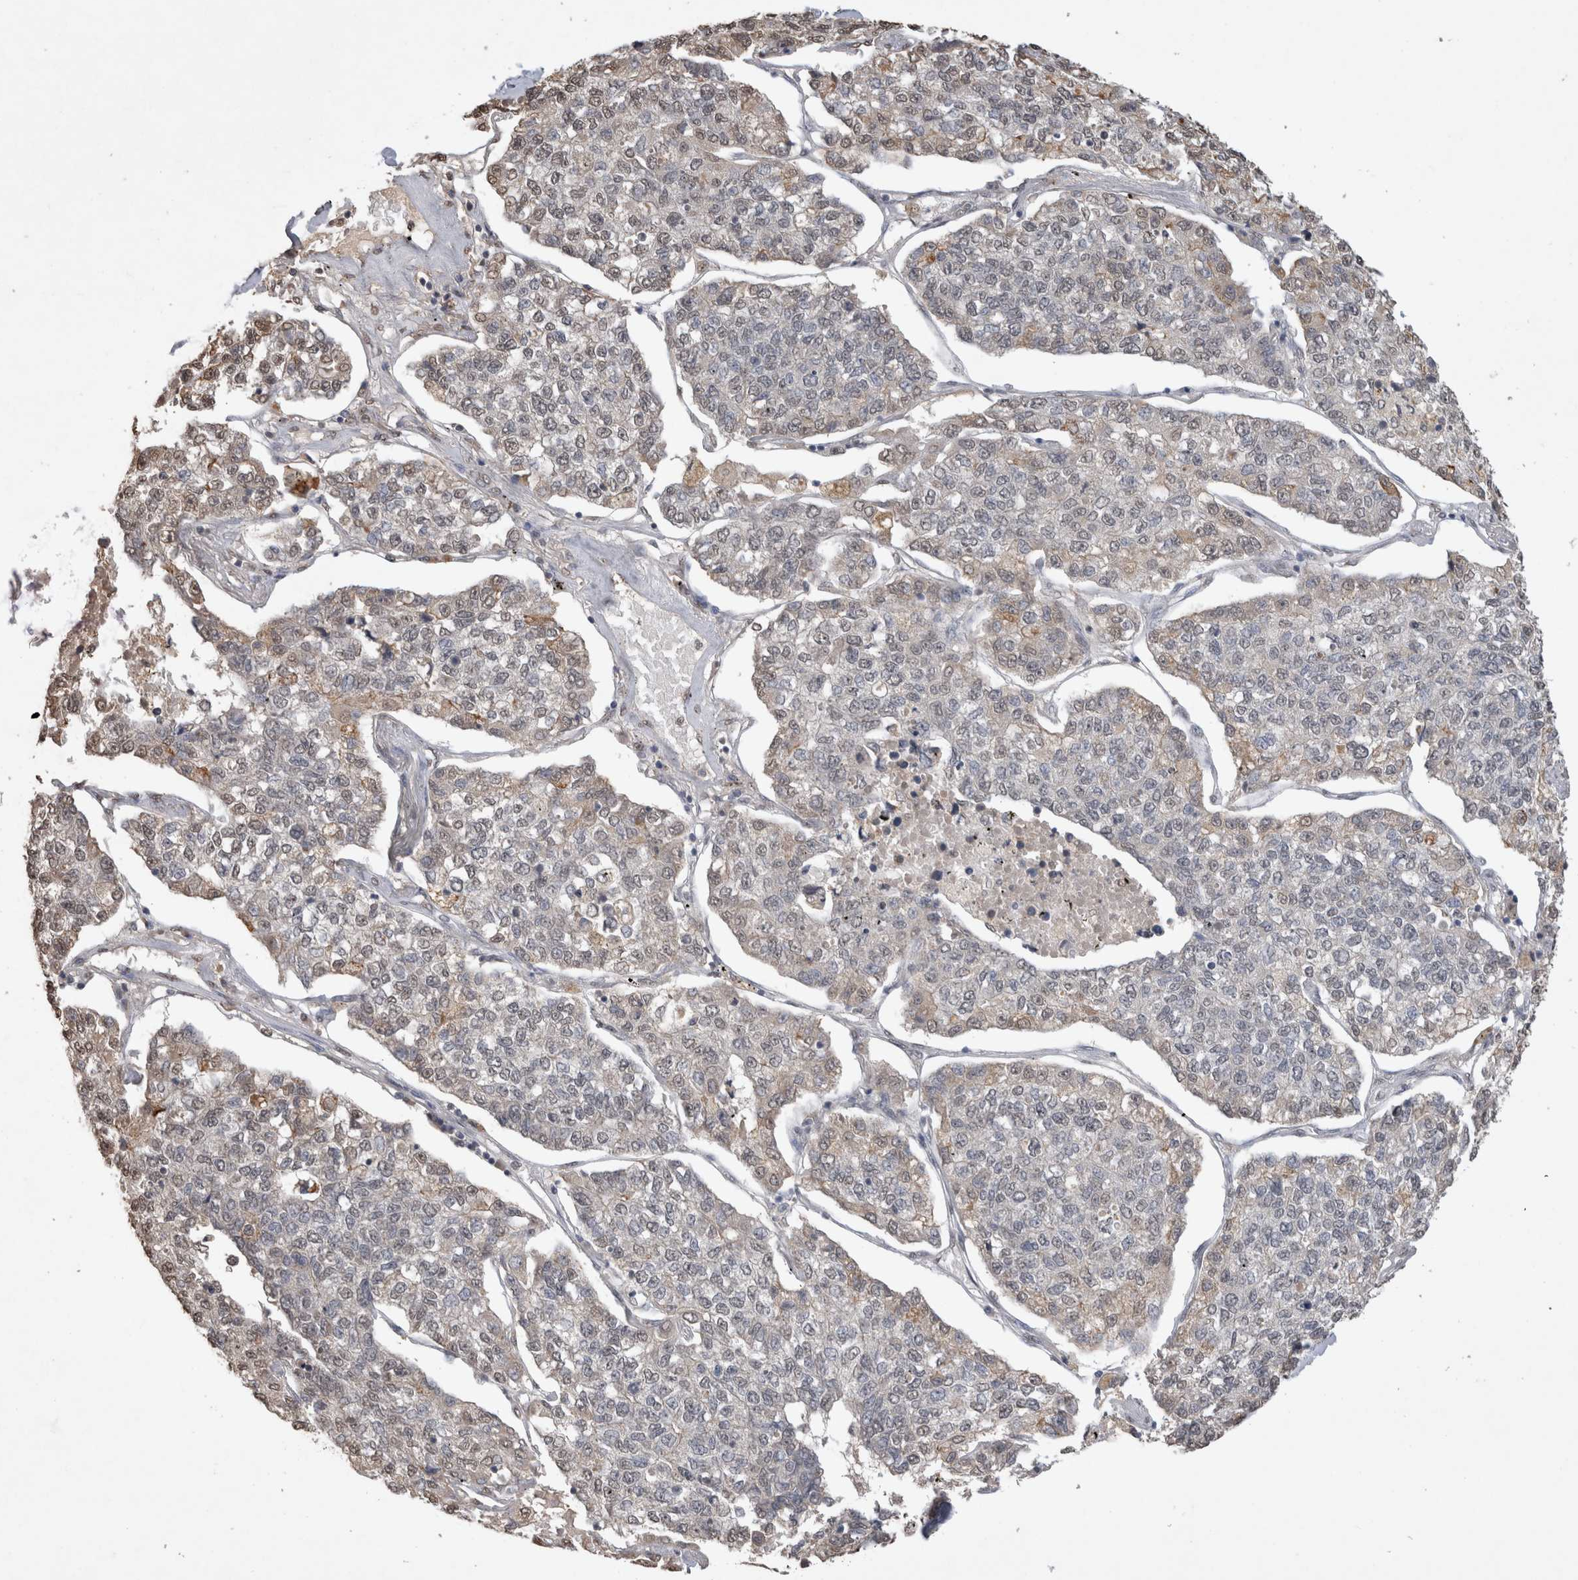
{"staining": {"intensity": "weak", "quantity": "<25%", "location": "cytoplasmic/membranous,nuclear"}, "tissue": "lung cancer", "cell_type": "Tumor cells", "image_type": "cancer", "snomed": [{"axis": "morphology", "description": "Adenocarcinoma, NOS"}, {"axis": "topography", "description": "Lung"}], "caption": "There is no significant positivity in tumor cells of lung cancer.", "gene": "MLX", "patient": {"sex": "male", "age": 49}}